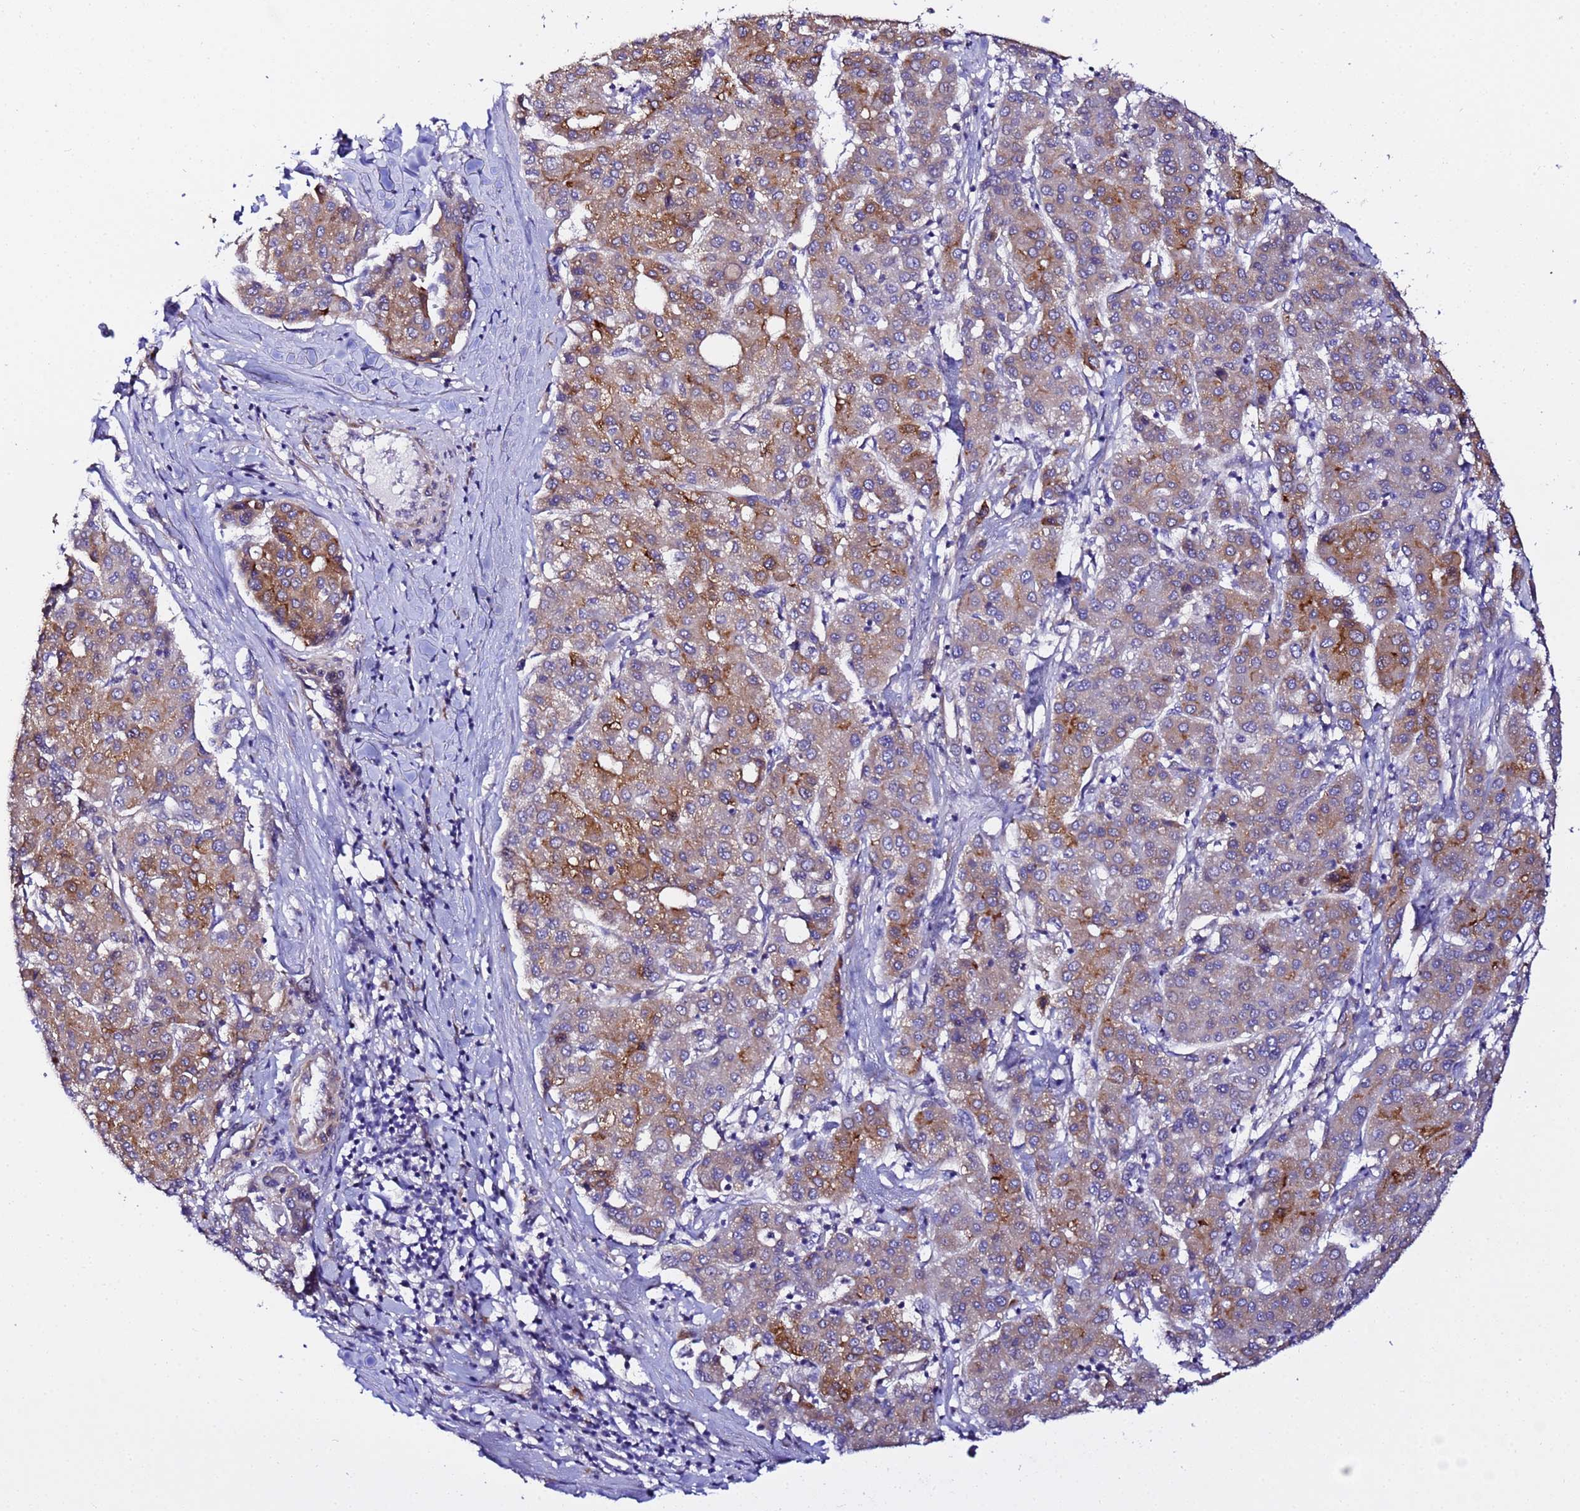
{"staining": {"intensity": "moderate", "quantity": ">75%", "location": "cytoplasmic/membranous"}, "tissue": "liver cancer", "cell_type": "Tumor cells", "image_type": "cancer", "snomed": [{"axis": "morphology", "description": "Carcinoma, Hepatocellular, NOS"}, {"axis": "topography", "description": "Liver"}], "caption": "Liver cancer (hepatocellular carcinoma) stained with a brown dye shows moderate cytoplasmic/membranous positive positivity in about >75% of tumor cells.", "gene": "JRKL", "patient": {"sex": "male", "age": 65}}